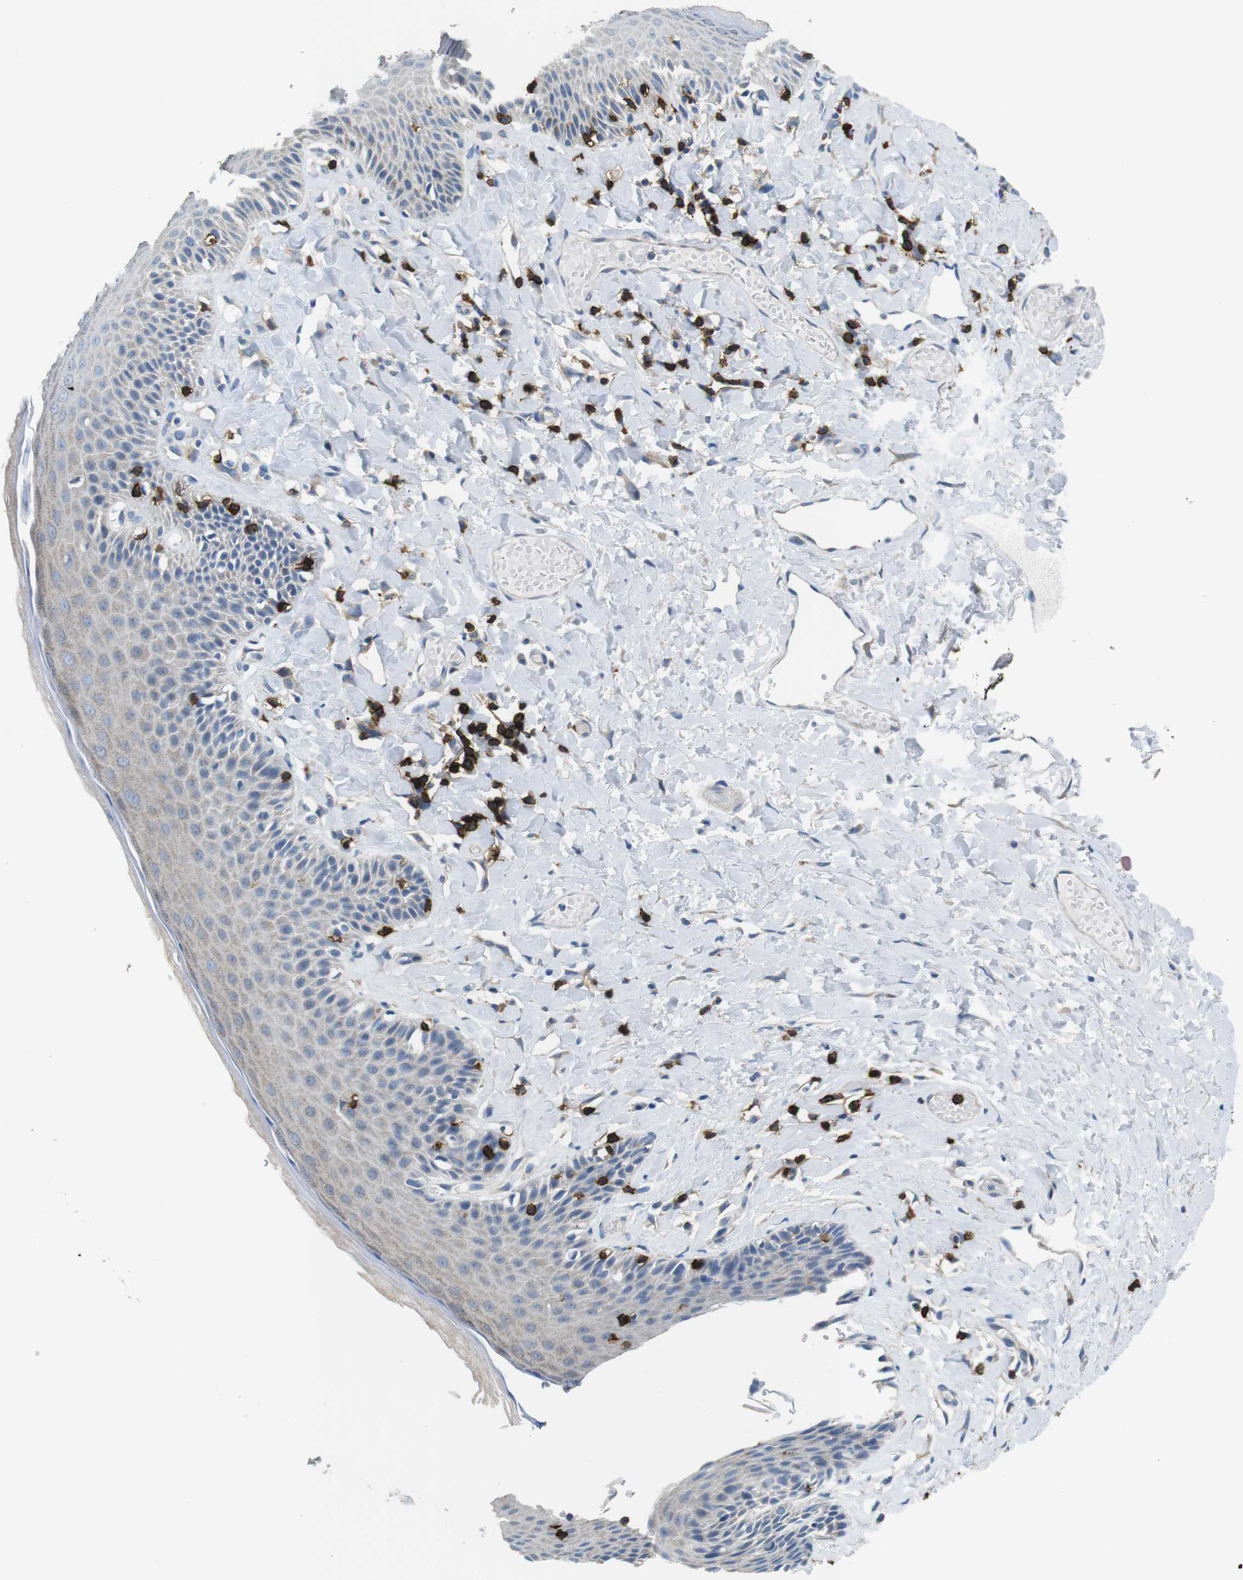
{"staining": {"intensity": "negative", "quantity": "none", "location": "none"}, "tissue": "skin", "cell_type": "Epidermal cells", "image_type": "normal", "snomed": [{"axis": "morphology", "description": "Normal tissue, NOS"}, {"axis": "topography", "description": "Anal"}], "caption": "Immunohistochemistry image of unremarkable skin stained for a protein (brown), which exhibits no staining in epidermal cells.", "gene": "CD6", "patient": {"sex": "male", "age": 69}}